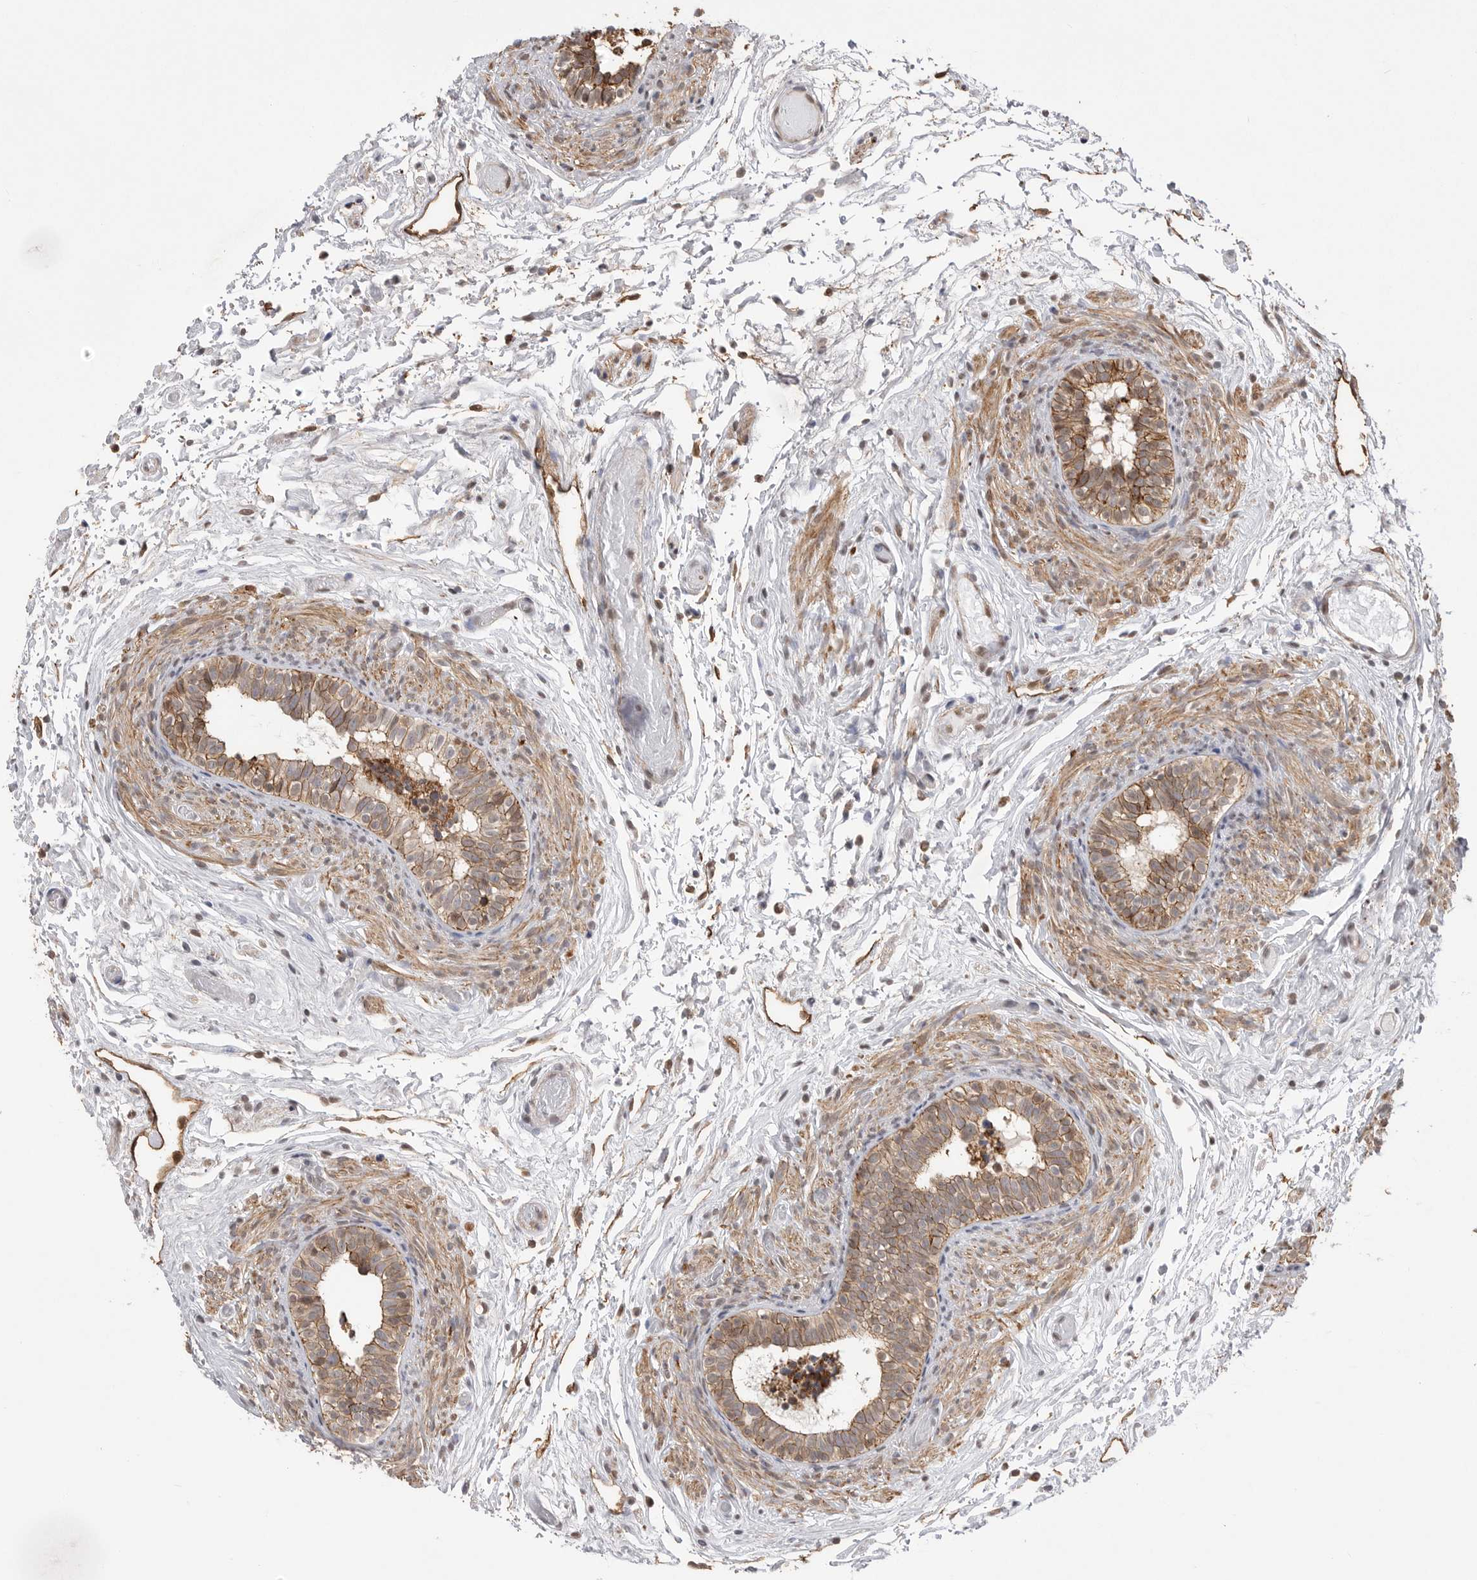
{"staining": {"intensity": "moderate", "quantity": ">75%", "location": "cytoplasmic/membranous,nuclear"}, "tissue": "epididymis", "cell_type": "Glandular cells", "image_type": "normal", "snomed": [{"axis": "morphology", "description": "Normal tissue, NOS"}, {"axis": "topography", "description": "Epididymis"}], "caption": "High-power microscopy captured an IHC image of unremarkable epididymis, revealing moderate cytoplasmic/membranous,nuclear positivity in about >75% of glandular cells.", "gene": "NECTIN1", "patient": {"sex": "male", "age": 5}}